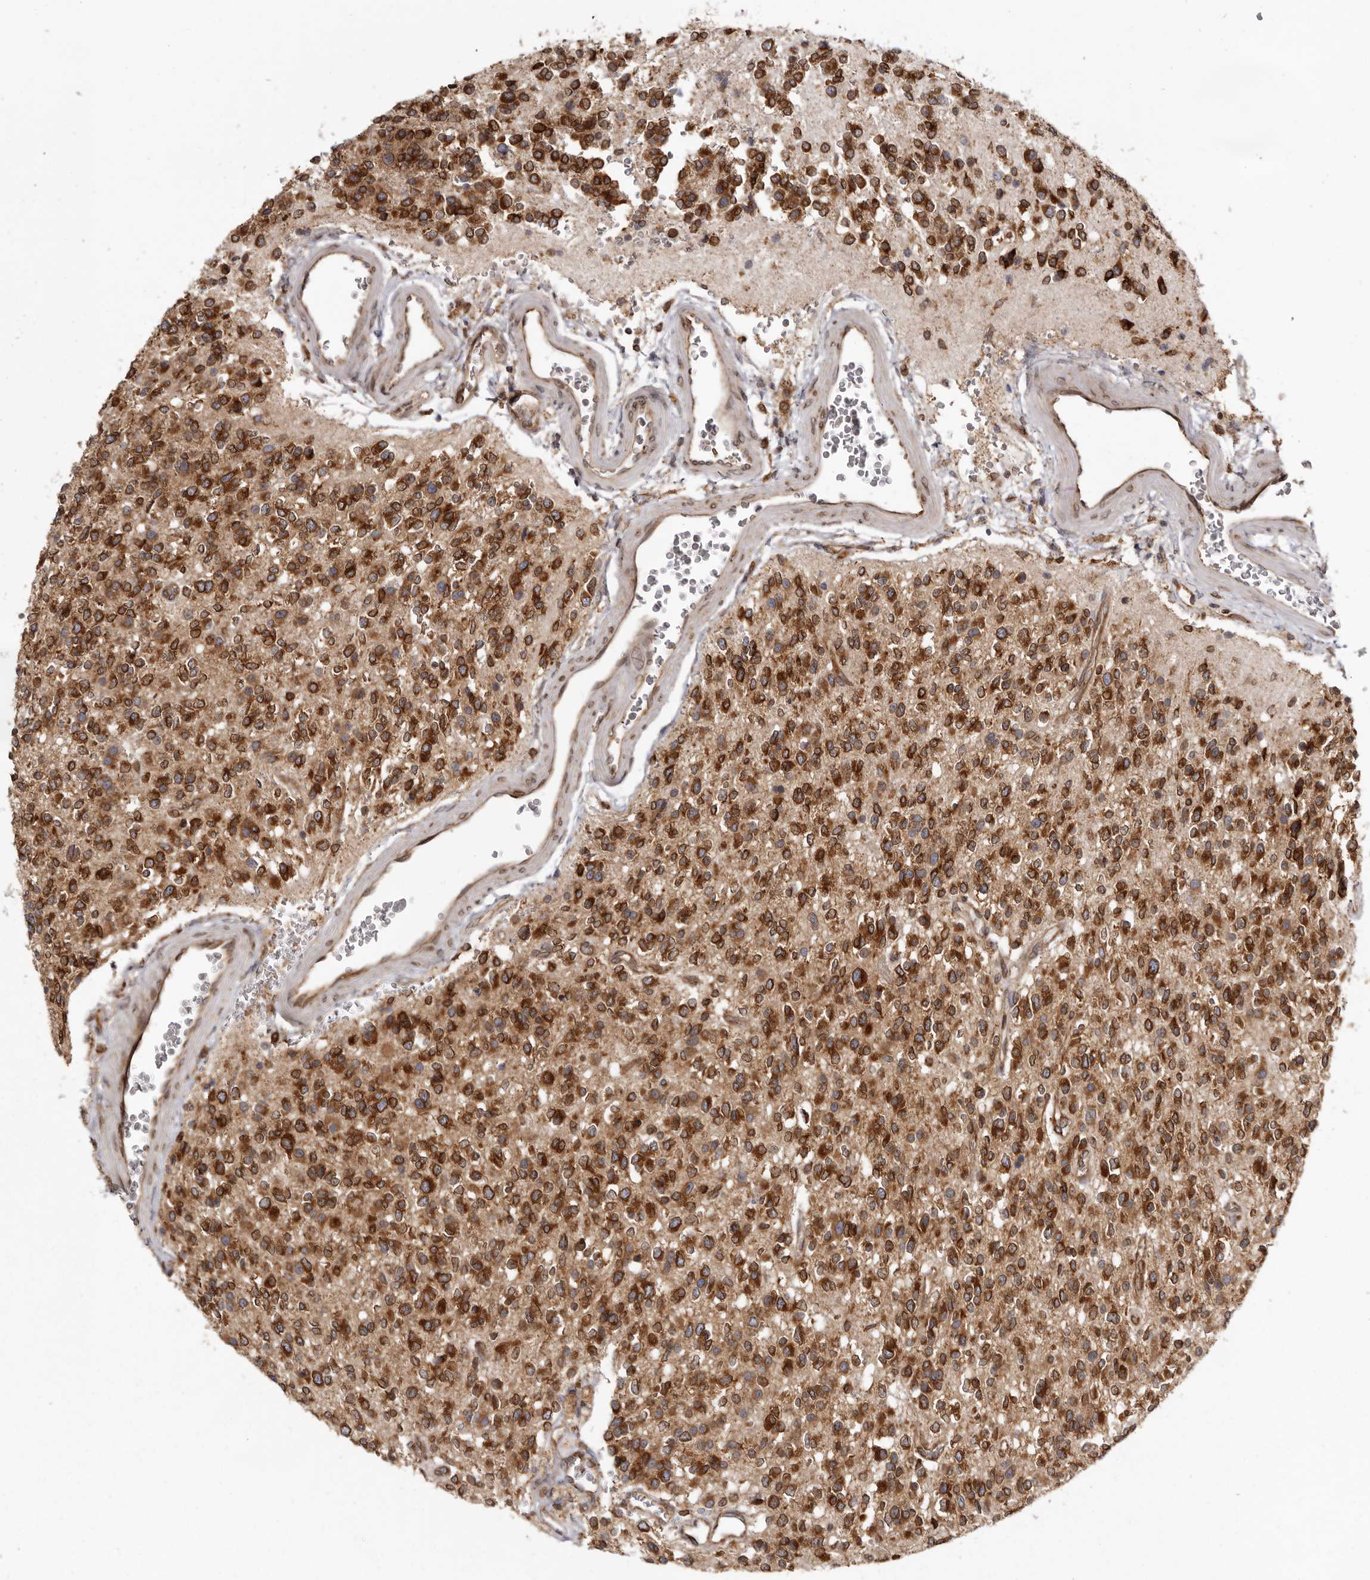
{"staining": {"intensity": "strong", "quantity": ">75%", "location": "cytoplasmic/membranous"}, "tissue": "glioma", "cell_type": "Tumor cells", "image_type": "cancer", "snomed": [{"axis": "morphology", "description": "Glioma, malignant, High grade"}, {"axis": "topography", "description": "Brain"}], "caption": "Glioma stained with DAB immunohistochemistry (IHC) exhibits high levels of strong cytoplasmic/membranous expression in approximately >75% of tumor cells. (DAB = brown stain, brightfield microscopy at high magnification).", "gene": "C4orf3", "patient": {"sex": "male", "age": 34}}